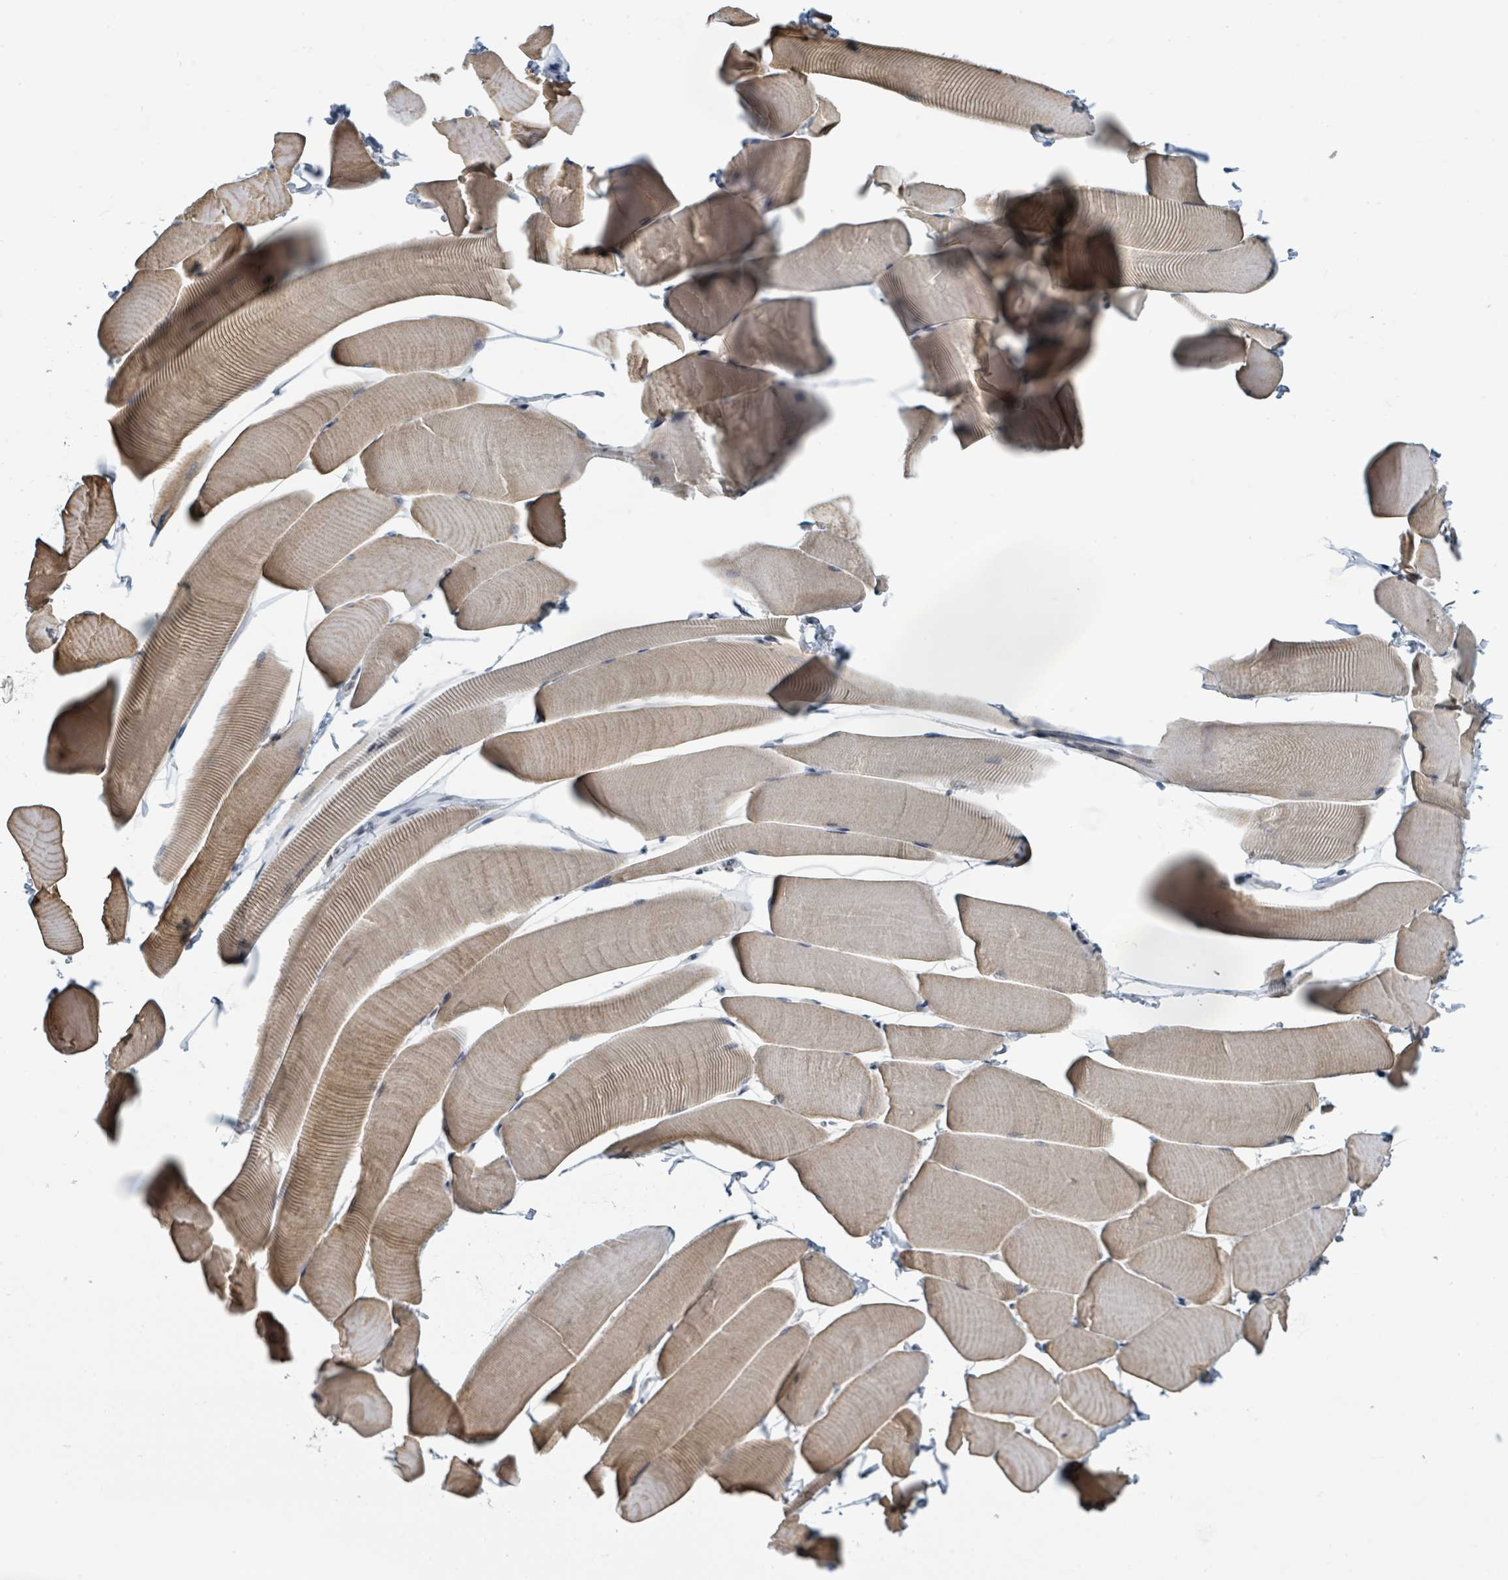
{"staining": {"intensity": "moderate", "quantity": "25%-75%", "location": "cytoplasmic/membranous"}, "tissue": "skeletal muscle", "cell_type": "Myocytes", "image_type": "normal", "snomed": [{"axis": "morphology", "description": "Normal tissue, NOS"}, {"axis": "topography", "description": "Skeletal muscle"}], "caption": "Immunohistochemistry (DAB) staining of unremarkable human skeletal muscle exhibits moderate cytoplasmic/membranous protein expression in about 25%-75% of myocytes.", "gene": "EHMT2", "patient": {"sex": "male", "age": 25}}